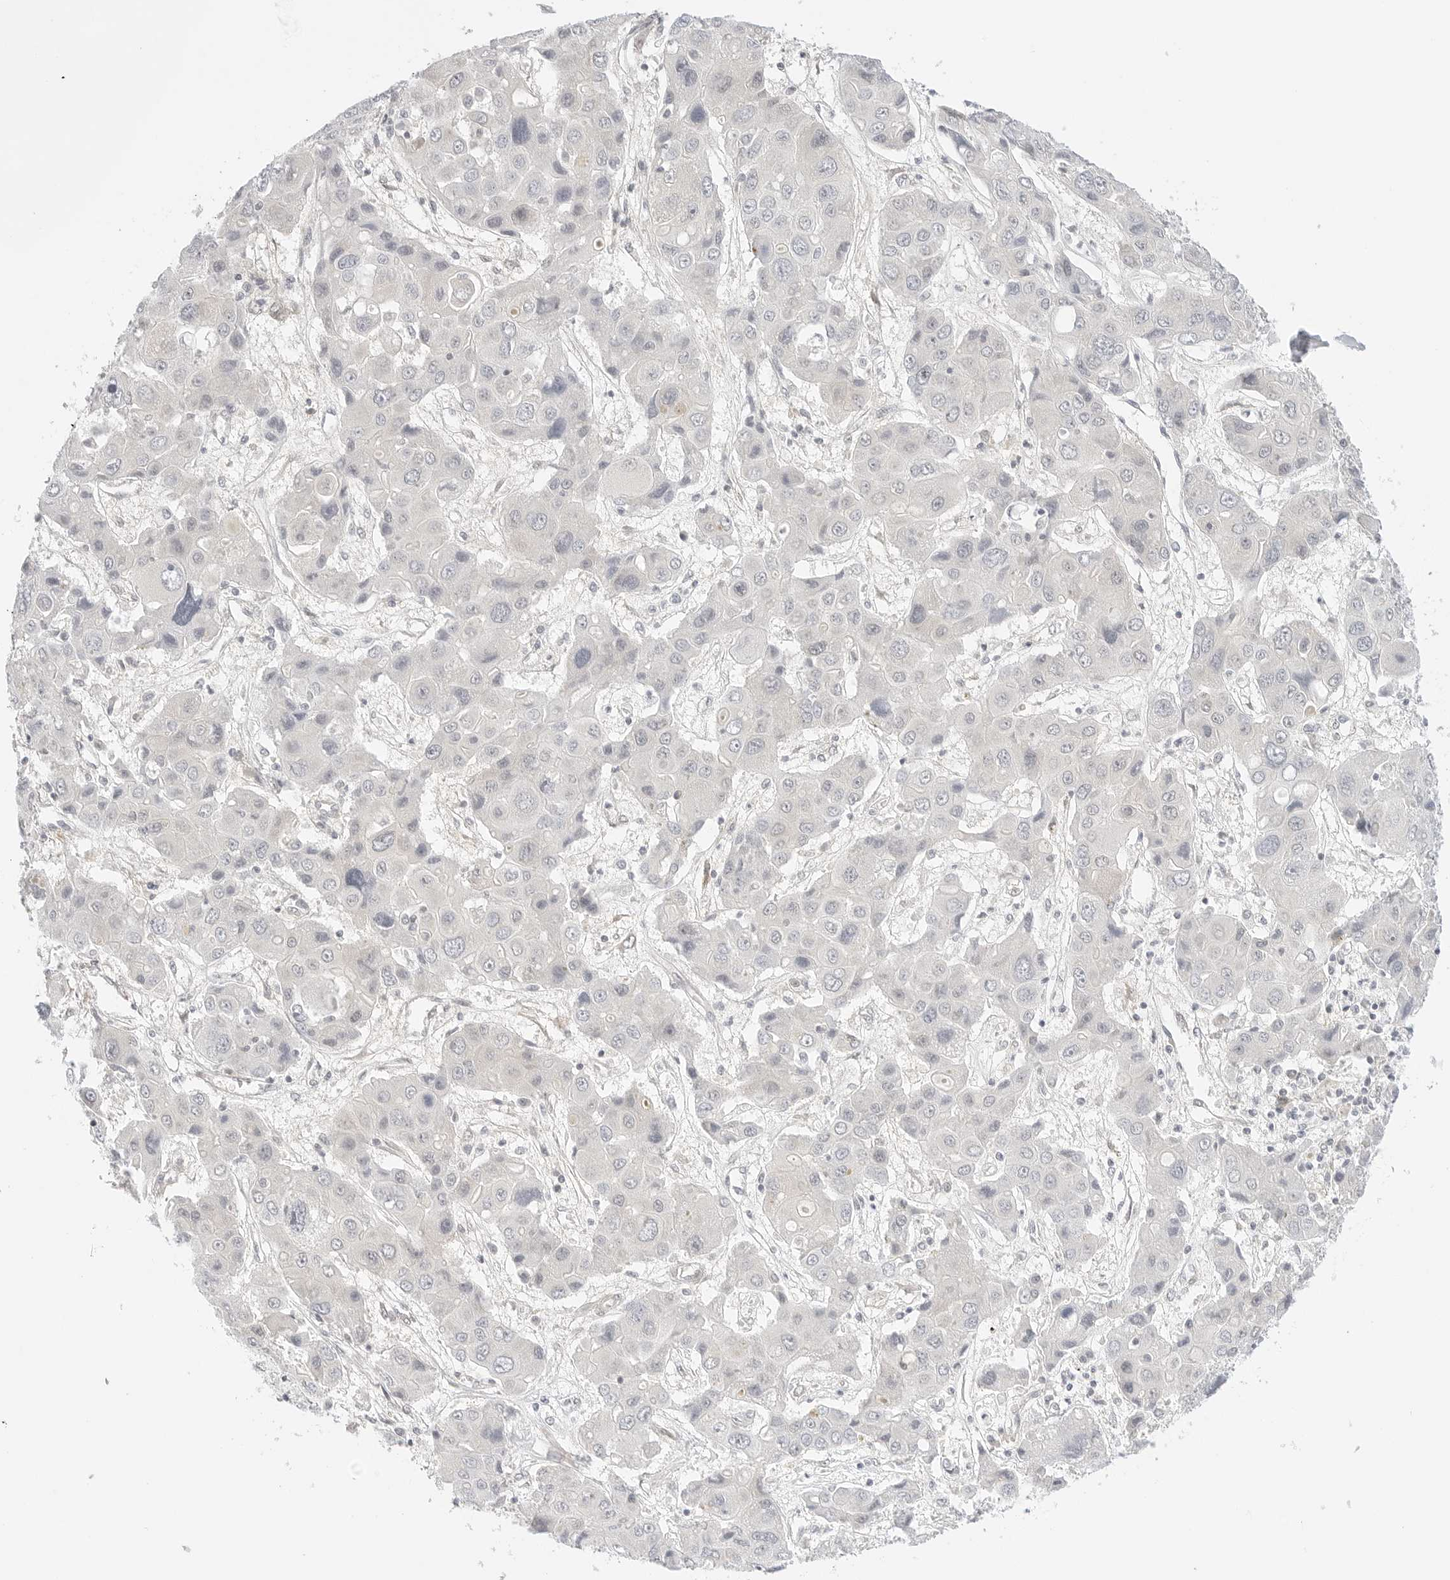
{"staining": {"intensity": "negative", "quantity": "none", "location": "none"}, "tissue": "liver cancer", "cell_type": "Tumor cells", "image_type": "cancer", "snomed": [{"axis": "morphology", "description": "Cholangiocarcinoma"}, {"axis": "topography", "description": "Liver"}], "caption": "High magnification brightfield microscopy of liver cancer (cholangiocarcinoma) stained with DAB (3,3'-diaminobenzidine) (brown) and counterstained with hematoxylin (blue): tumor cells show no significant positivity.", "gene": "TCP1", "patient": {"sex": "male", "age": 67}}